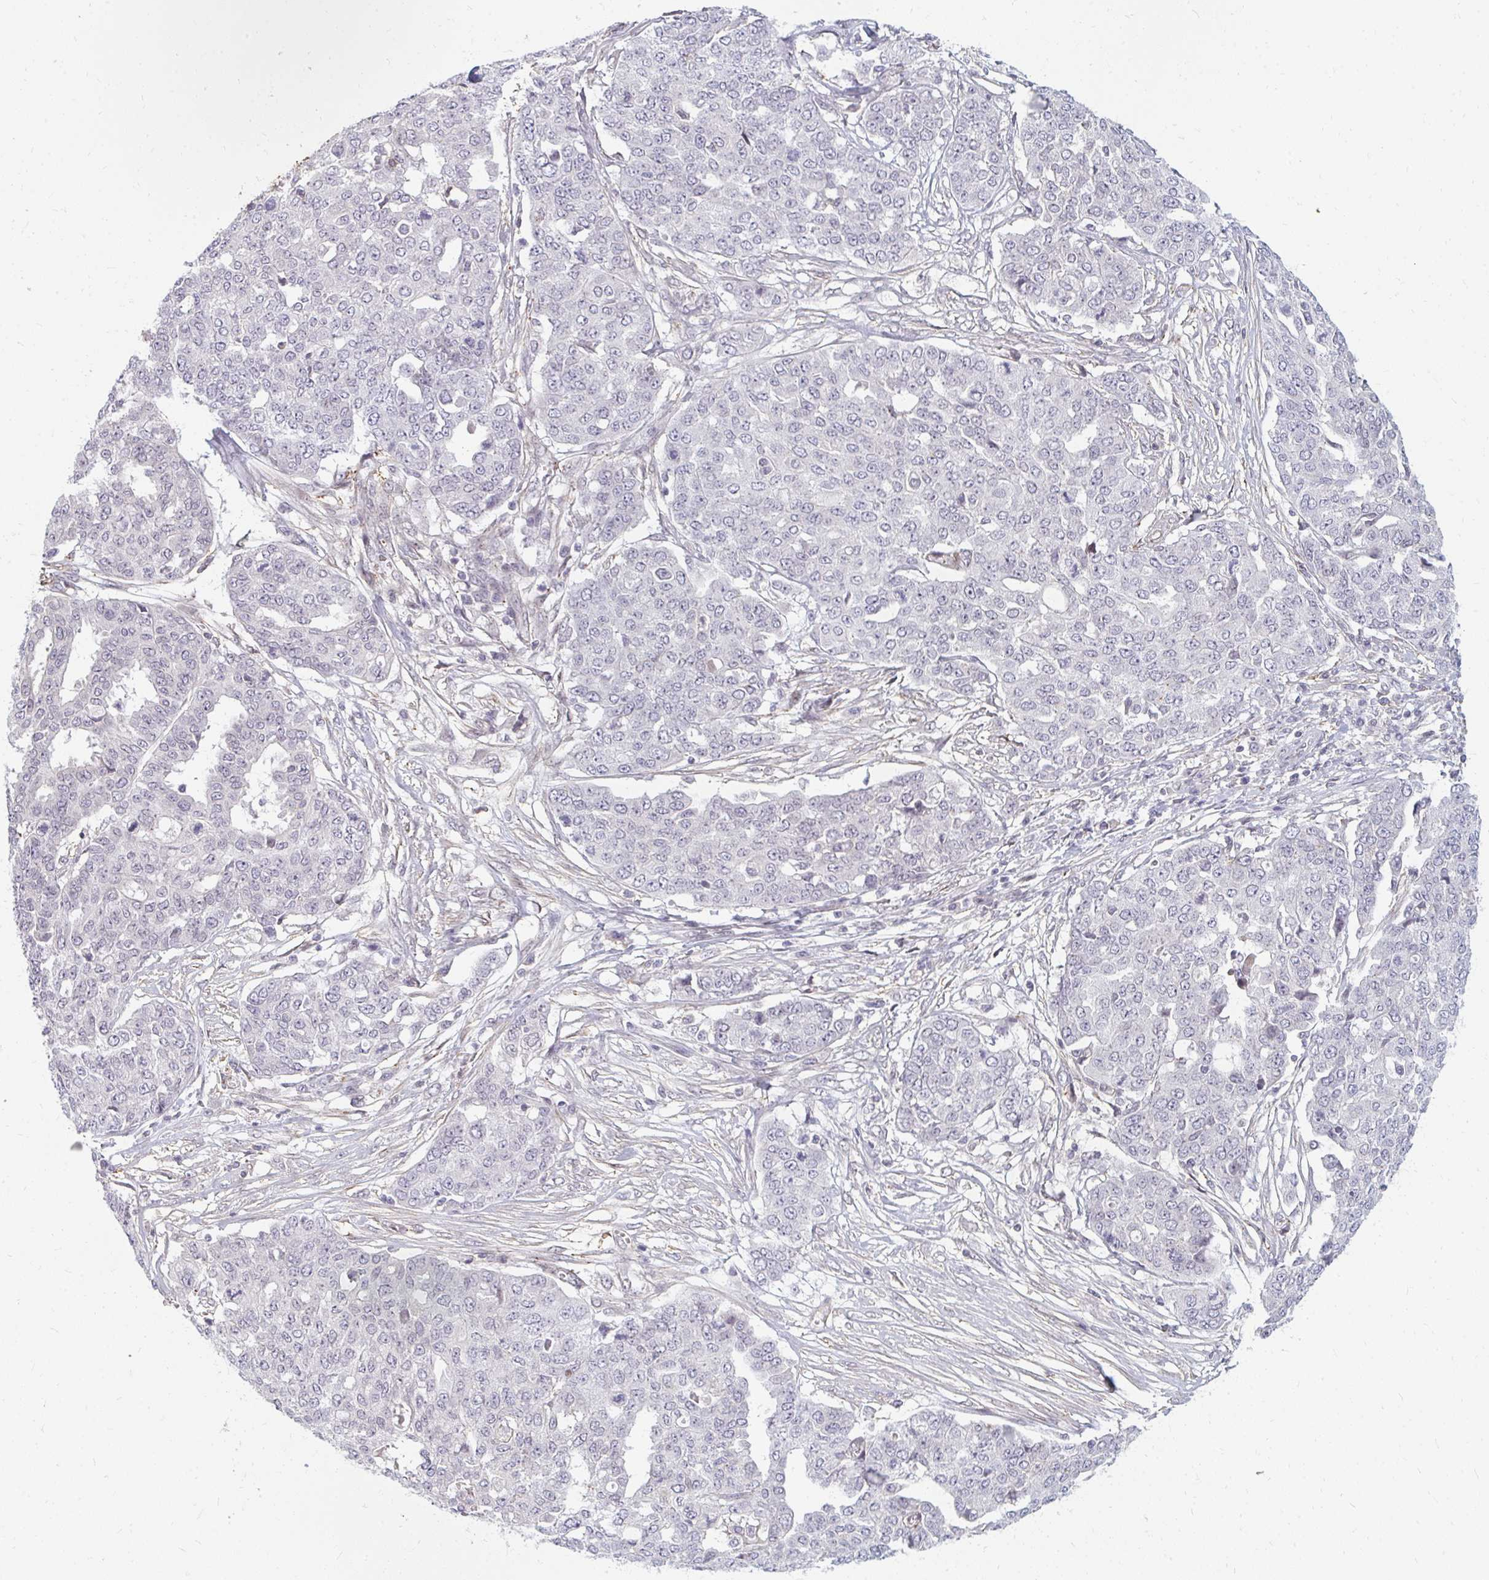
{"staining": {"intensity": "negative", "quantity": "none", "location": "none"}, "tissue": "ovarian cancer", "cell_type": "Tumor cells", "image_type": "cancer", "snomed": [{"axis": "morphology", "description": "Cystadenocarcinoma, serous, NOS"}, {"axis": "topography", "description": "Soft tissue"}, {"axis": "topography", "description": "Ovary"}], "caption": "The histopathology image reveals no significant expression in tumor cells of serous cystadenocarcinoma (ovarian).", "gene": "GPC5", "patient": {"sex": "female", "age": 57}}